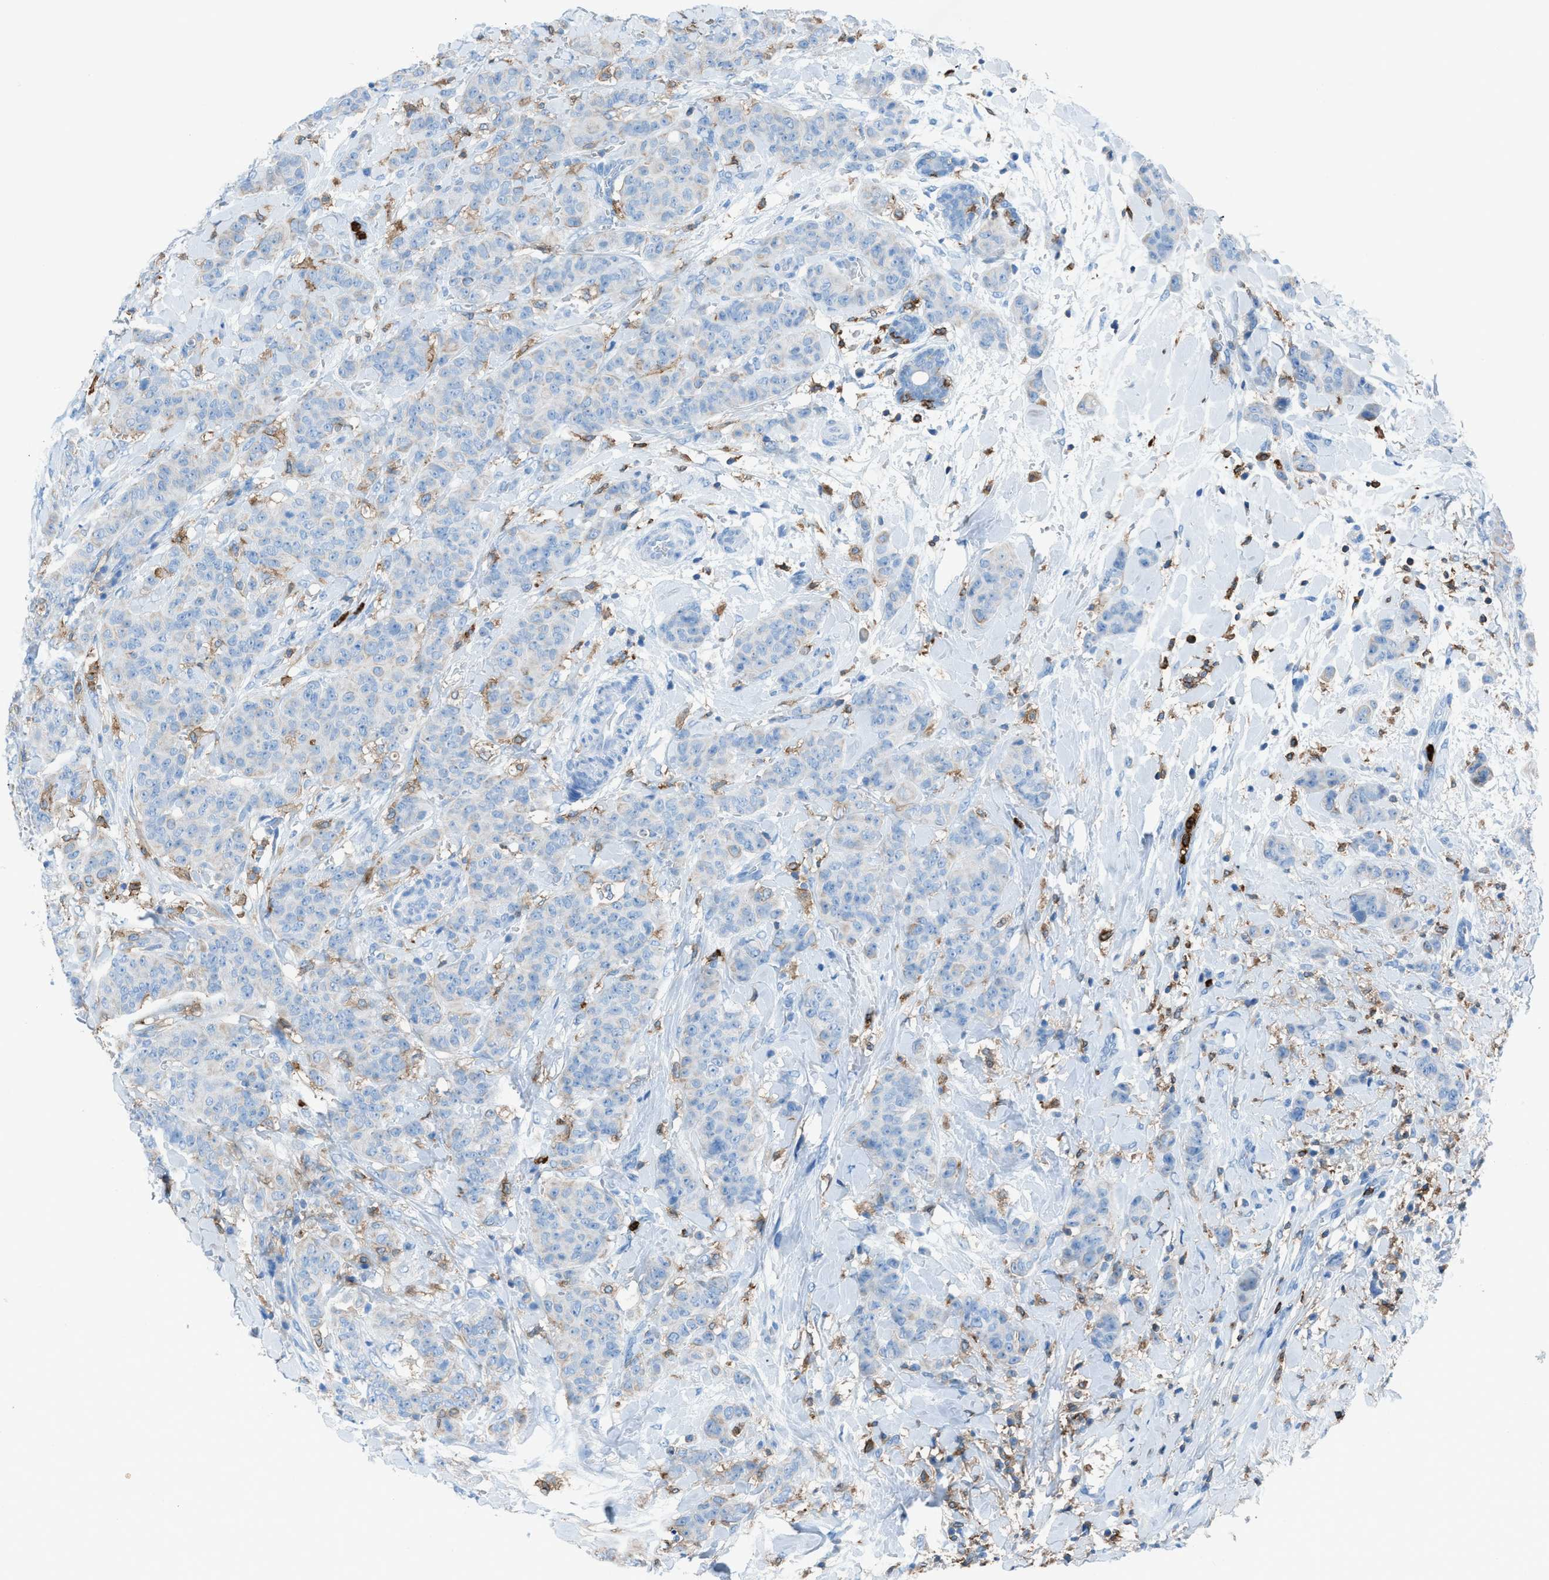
{"staining": {"intensity": "negative", "quantity": "none", "location": "none"}, "tissue": "breast cancer", "cell_type": "Tumor cells", "image_type": "cancer", "snomed": [{"axis": "morphology", "description": "Normal tissue, NOS"}, {"axis": "morphology", "description": "Duct carcinoma"}, {"axis": "topography", "description": "Breast"}], "caption": "Micrograph shows no significant protein staining in tumor cells of breast cancer.", "gene": "ITGB2", "patient": {"sex": "female", "age": 40}}